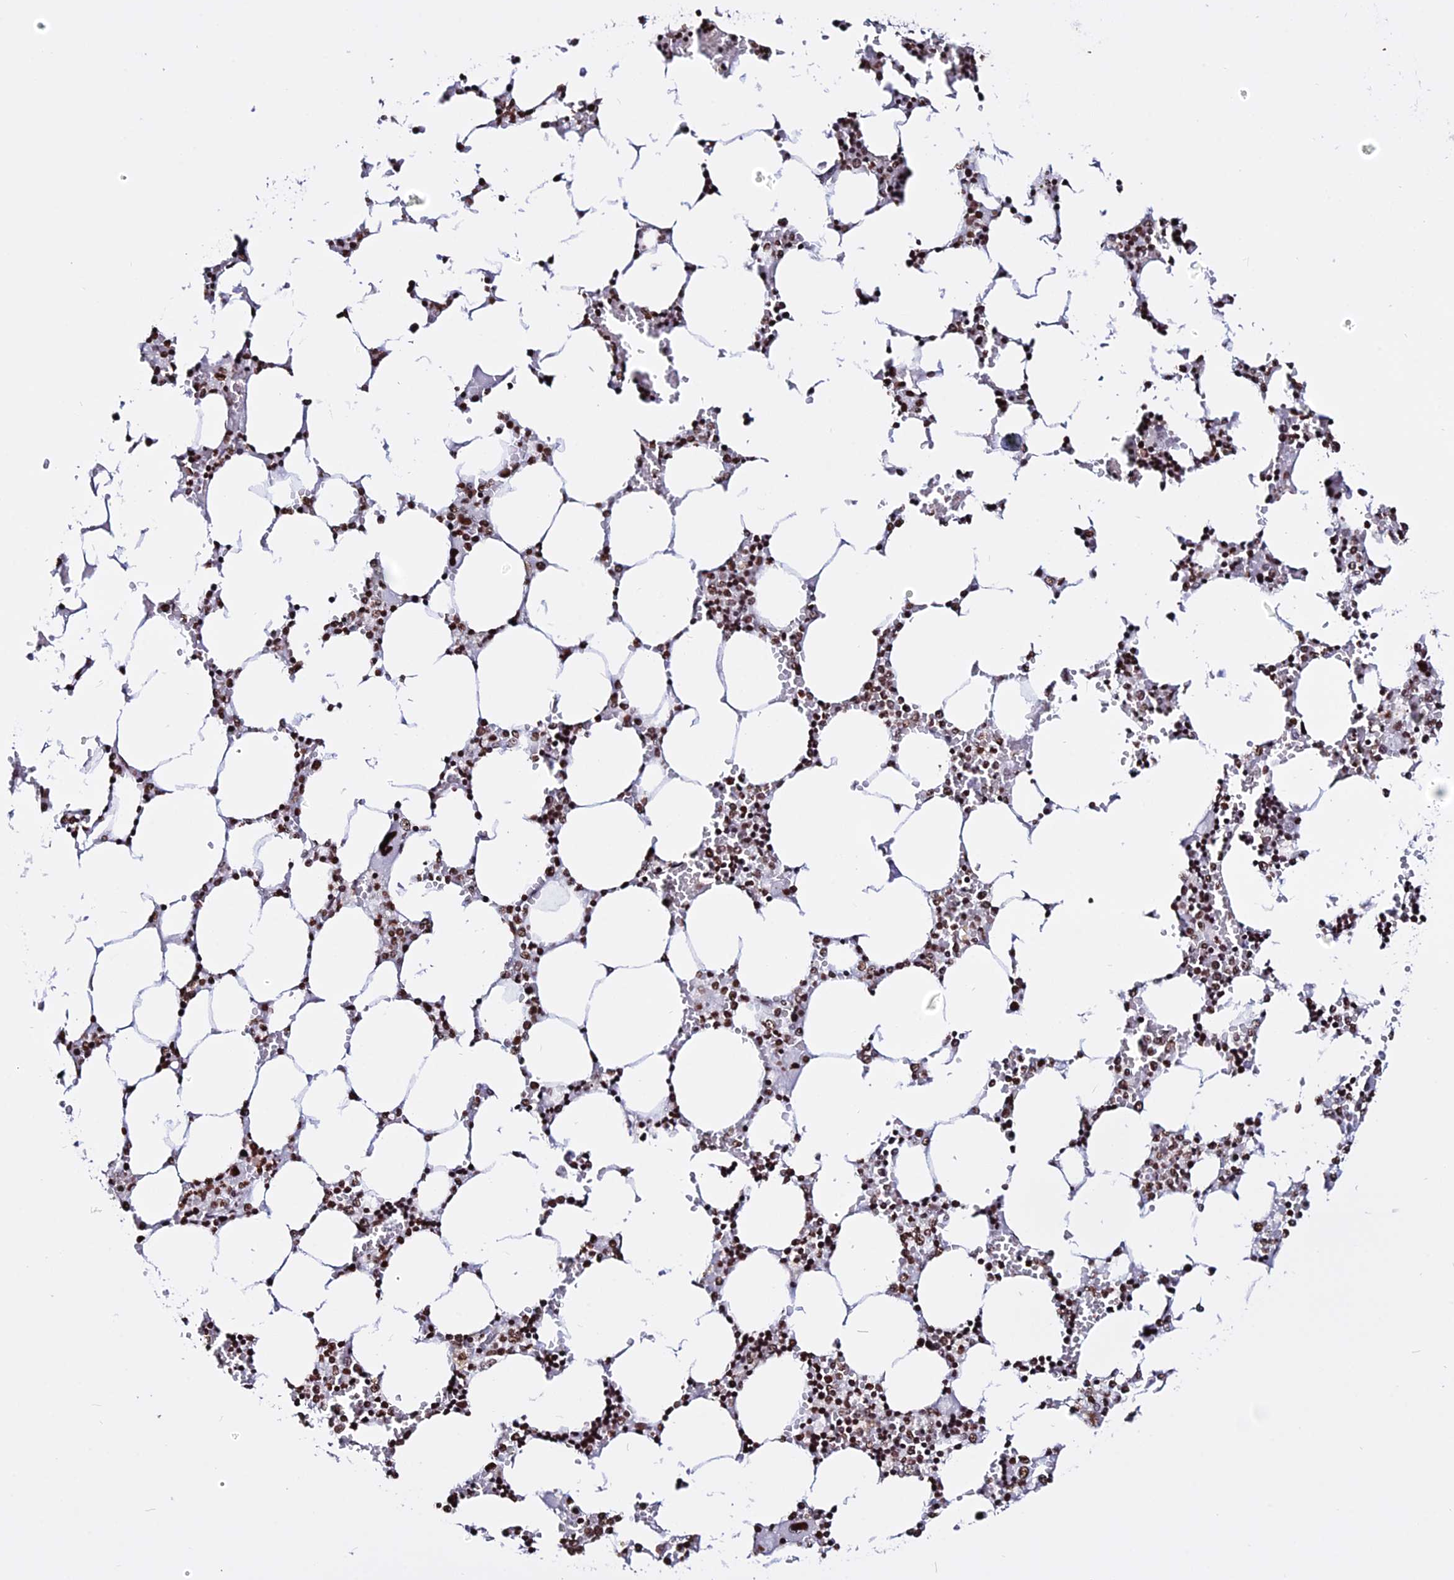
{"staining": {"intensity": "strong", "quantity": ">75%", "location": "nuclear"}, "tissue": "bone marrow", "cell_type": "Hematopoietic cells", "image_type": "normal", "snomed": [{"axis": "morphology", "description": "Normal tissue, NOS"}, {"axis": "topography", "description": "Bone marrow"}], "caption": "Normal bone marrow was stained to show a protein in brown. There is high levels of strong nuclear positivity in about >75% of hematopoietic cells.", "gene": "ENSG00000282988", "patient": {"sex": "male", "age": 64}}